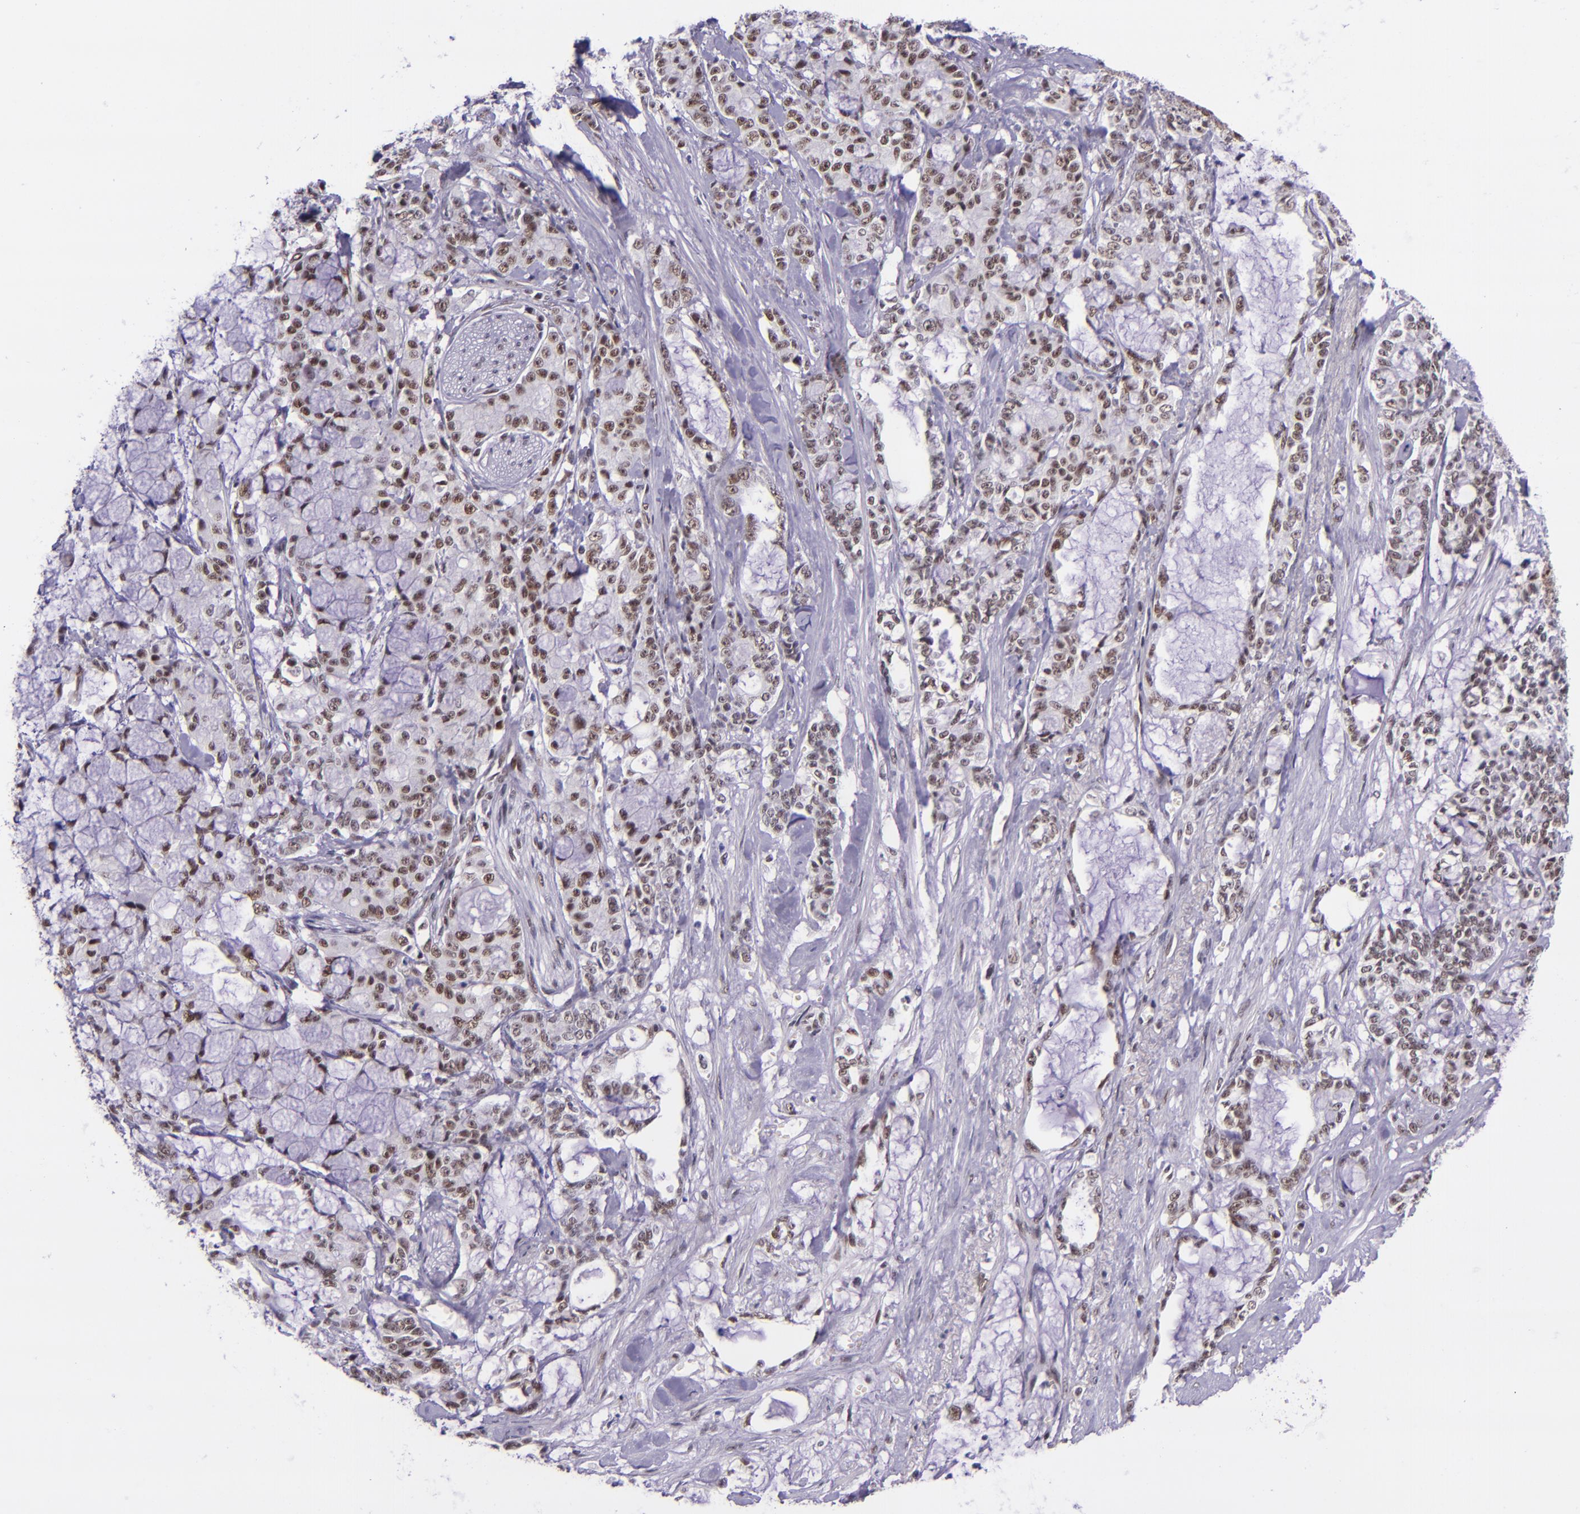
{"staining": {"intensity": "moderate", "quantity": ">75%", "location": "nuclear"}, "tissue": "pancreatic cancer", "cell_type": "Tumor cells", "image_type": "cancer", "snomed": [{"axis": "morphology", "description": "Adenocarcinoma, NOS"}, {"axis": "topography", "description": "Pancreas"}], "caption": "Brown immunohistochemical staining in human pancreatic cancer (adenocarcinoma) demonstrates moderate nuclear positivity in about >75% of tumor cells.", "gene": "GPKOW", "patient": {"sex": "female", "age": 73}}